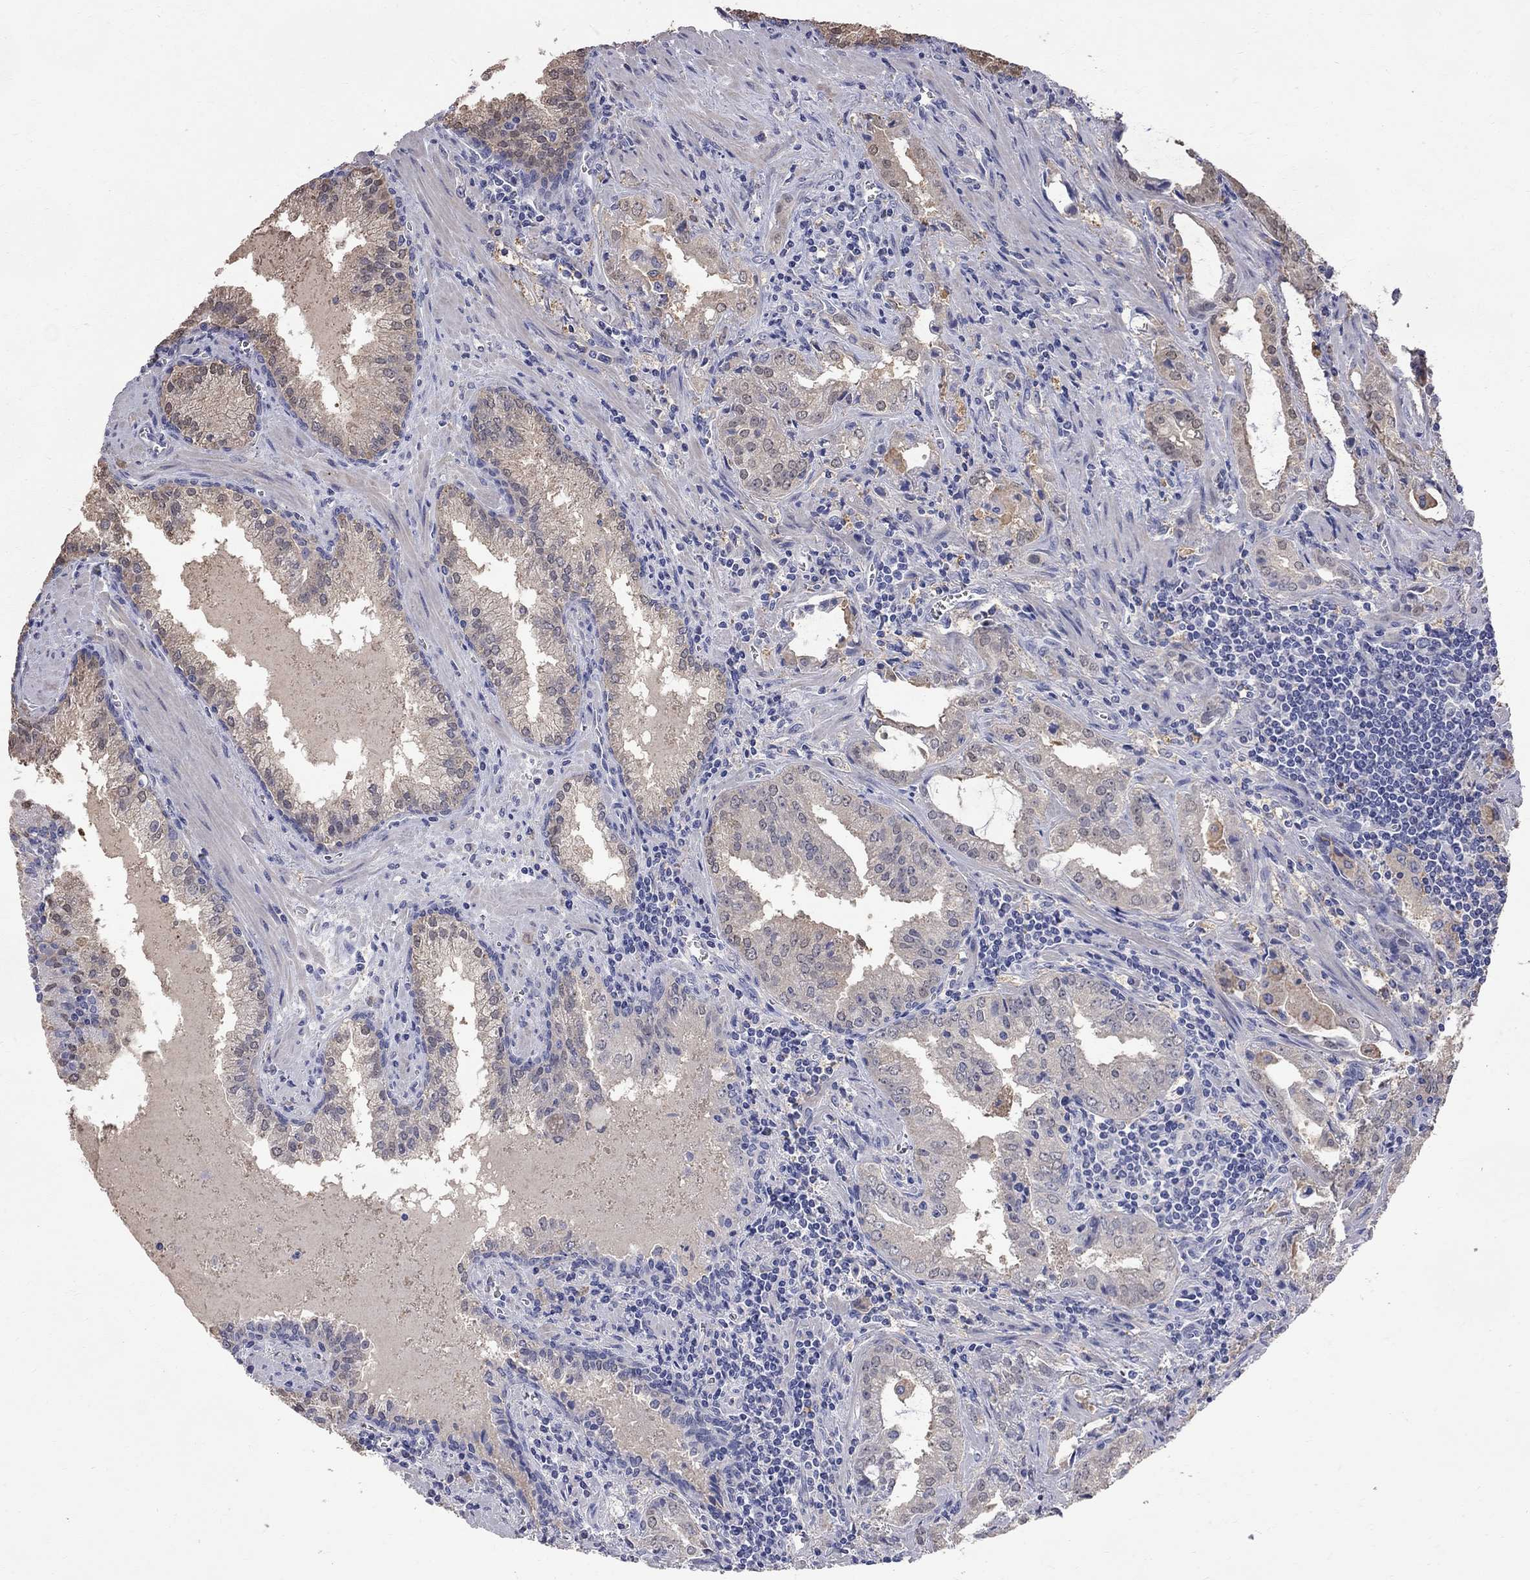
{"staining": {"intensity": "weak", "quantity": "<25%", "location": "cytoplasmic/membranous"}, "tissue": "prostate cancer", "cell_type": "Tumor cells", "image_type": "cancer", "snomed": [{"axis": "morphology", "description": "Adenocarcinoma, High grade"}, {"axis": "topography", "description": "Prostate"}], "caption": "The immunohistochemistry micrograph has no significant staining in tumor cells of adenocarcinoma (high-grade) (prostate) tissue.", "gene": "CKAP2", "patient": {"sex": "male", "age": 68}}